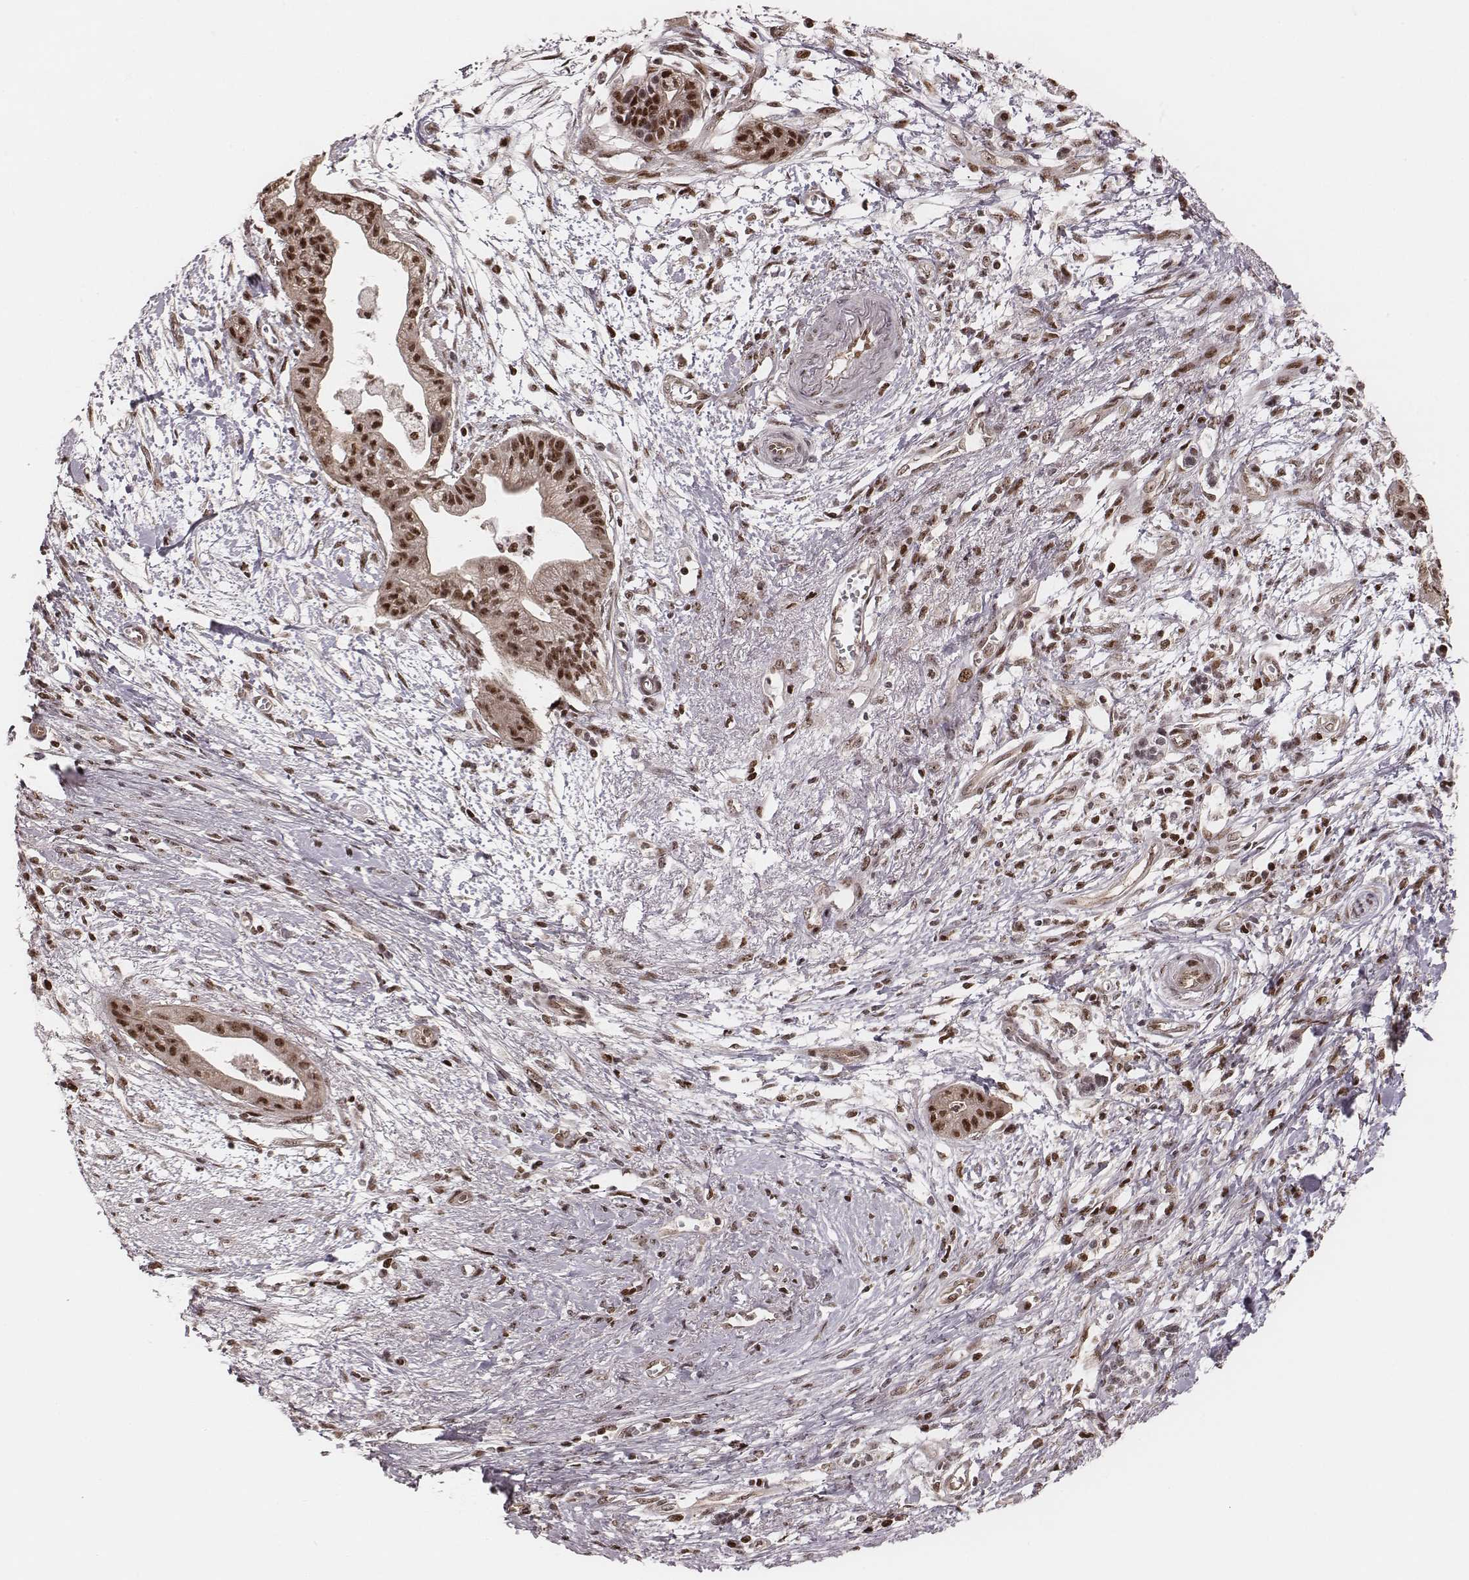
{"staining": {"intensity": "moderate", "quantity": ">75%", "location": "cytoplasmic/membranous,nuclear"}, "tissue": "pancreatic cancer", "cell_type": "Tumor cells", "image_type": "cancer", "snomed": [{"axis": "morphology", "description": "Normal tissue, NOS"}, {"axis": "morphology", "description": "Adenocarcinoma, NOS"}, {"axis": "topography", "description": "Lymph node"}, {"axis": "topography", "description": "Pancreas"}], "caption": "Immunohistochemical staining of pancreatic cancer exhibits moderate cytoplasmic/membranous and nuclear protein expression in approximately >75% of tumor cells. (Brightfield microscopy of DAB IHC at high magnification).", "gene": "VRK3", "patient": {"sex": "female", "age": 58}}